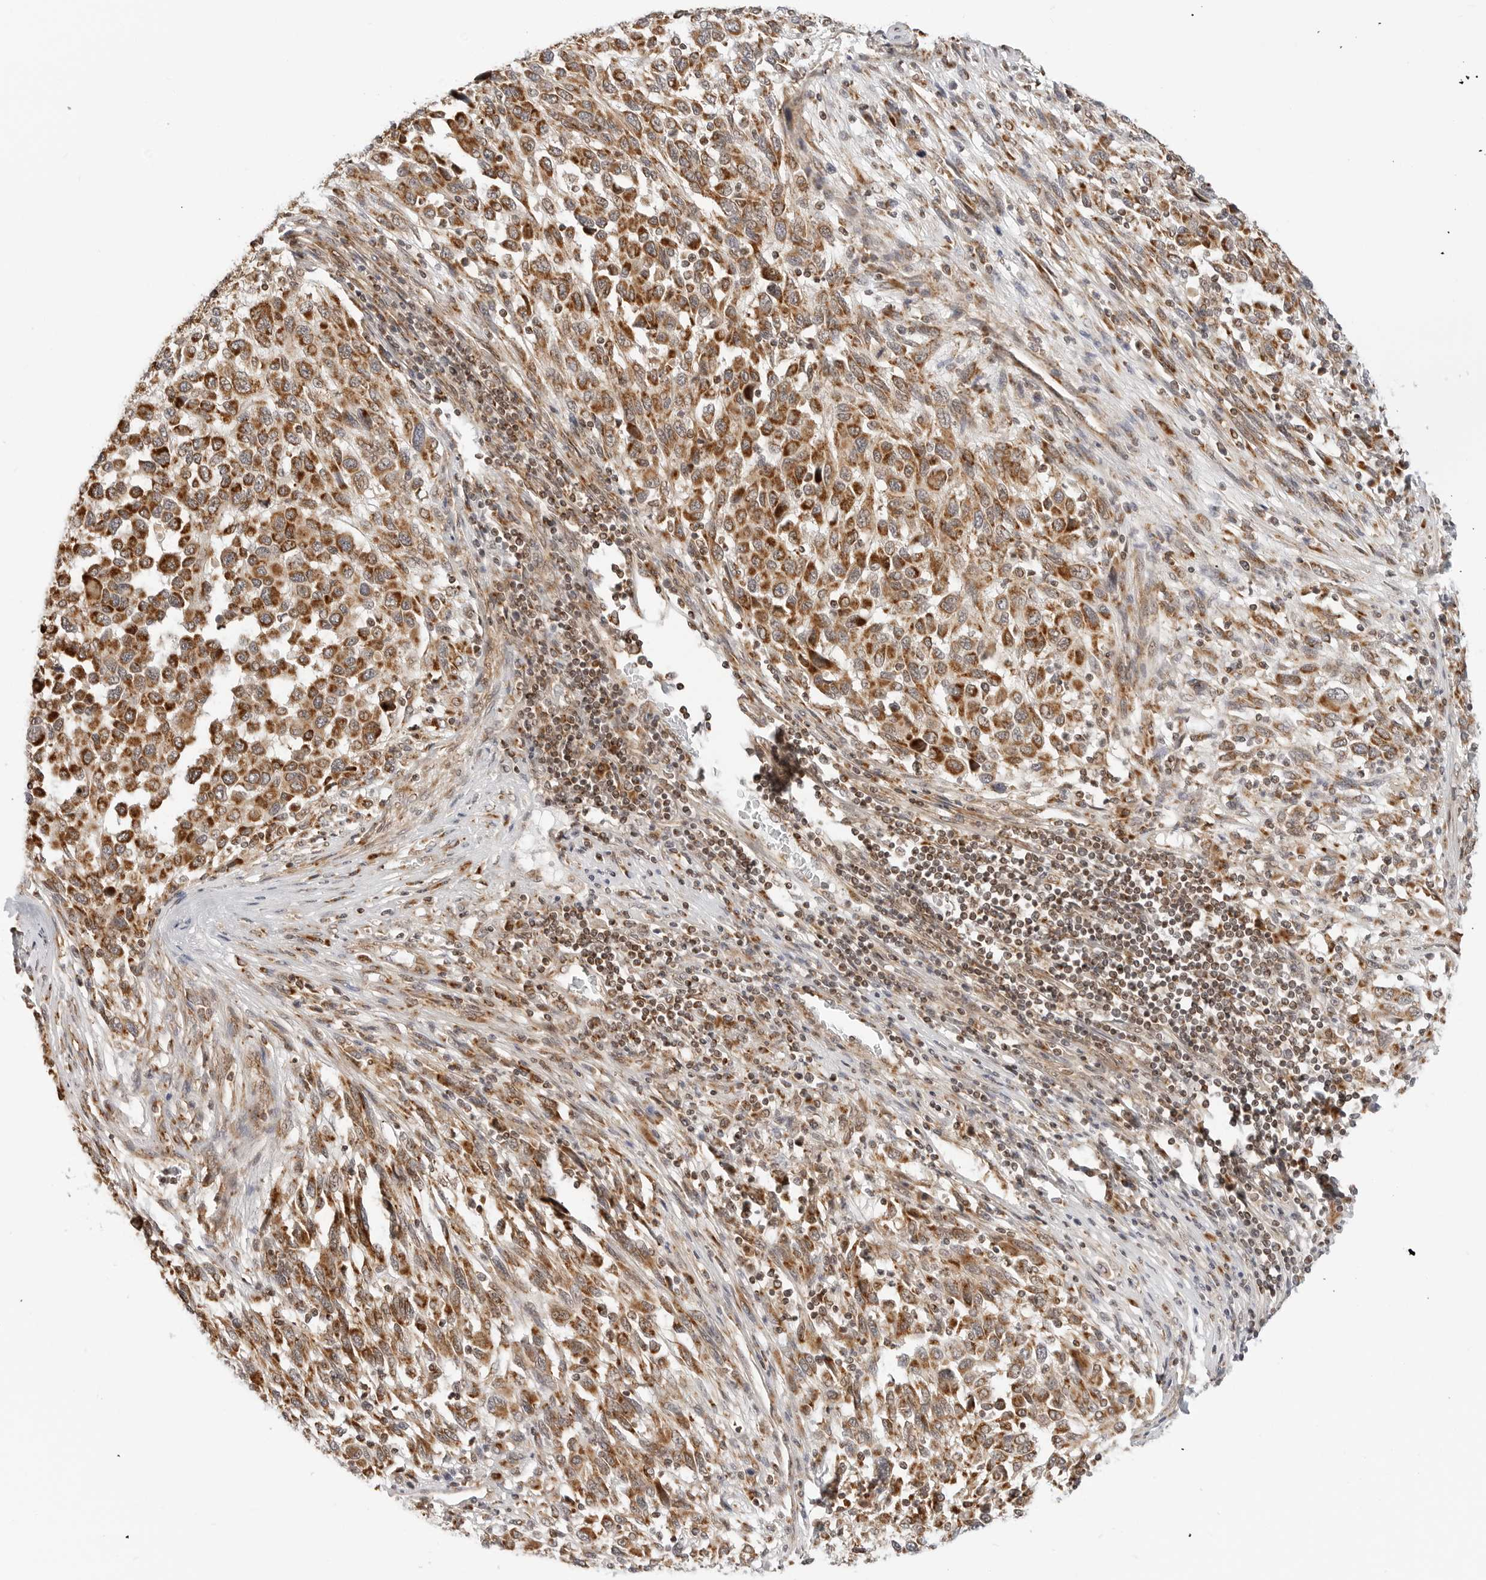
{"staining": {"intensity": "strong", "quantity": ">75%", "location": "cytoplasmic/membranous"}, "tissue": "melanoma", "cell_type": "Tumor cells", "image_type": "cancer", "snomed": [{"axis": "morphology", "description": "Malignant melanoma, Metastatic site"}, {"axis": "topography", "description": "Lymph node"}], "caption": "The immunohistochemical stain highlights strong cytoplasmic/membranous positivity in tumor cells of malignant melanoma (metastatic site) tissue.", "gene": "POLR3GL", "patient": {"sex": "male", "age": 61}}